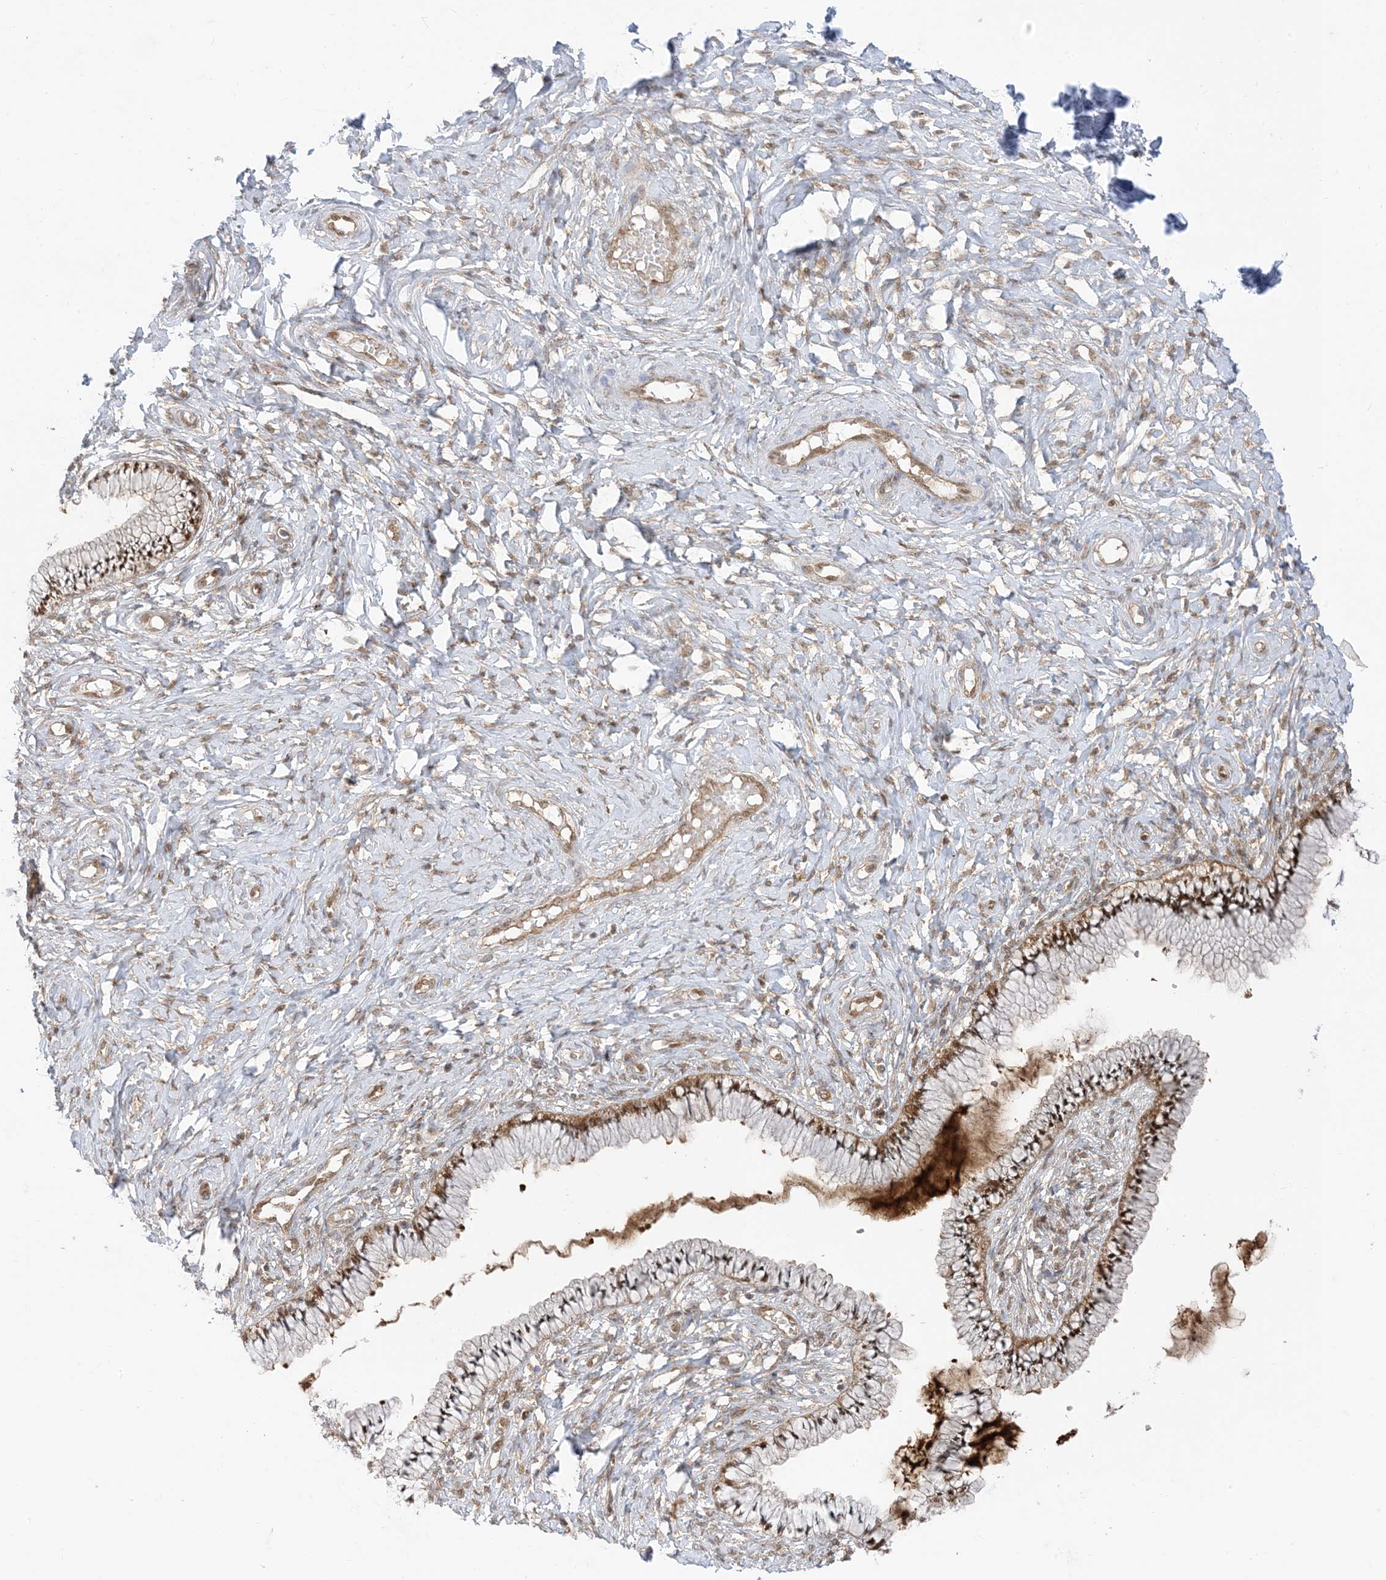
{"staining": {"intensity": "strong", "quantity": ">75%", "location": "cytoplasmic/membranous,nuclear"}, "tissue": "cervix", "cell_type": "Glandular cells", "image_type": "normal", "snomed": [{"axis": "morphology", "description": "Normal tissue, NOS"}, {"axis": "topography", "description": "Cervix"}], "caption": "Brown immunohistochemical staining in benign human cervix displays strong cytoplasmic/membranous,nuclear staining in approximately >75% of glandular cells.", "gene": "PTPA", "patient": {"sex": "female", "age": 36}}